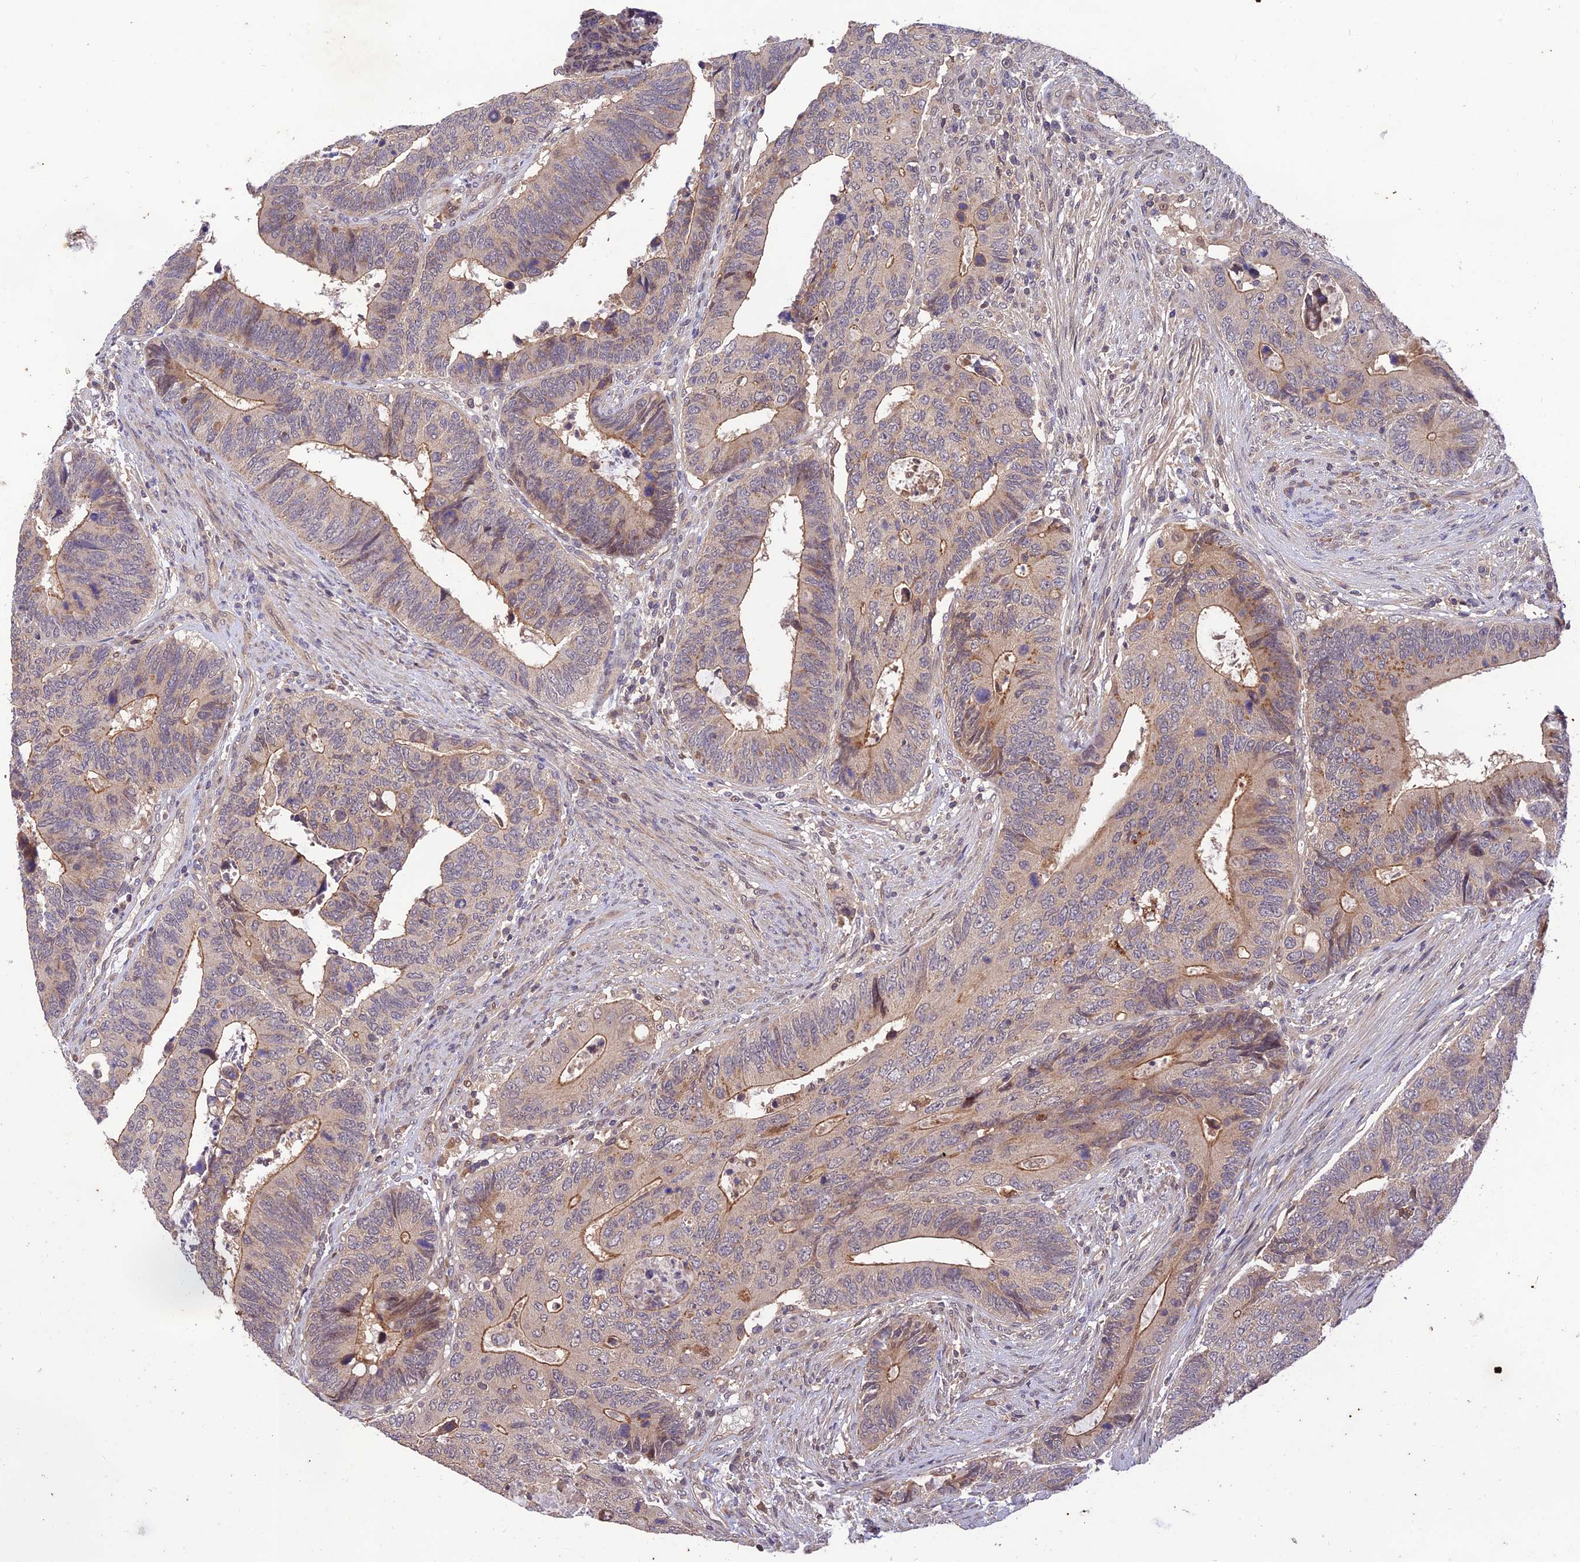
{"staining": {"intensity": "moderate", "quantity": ">75%", "location": "cytoplasmic/membranous,nuclear"}, "tissue": "colorectal cancer", "cell_type": "Tumor cells", "image_type": "cancer", "snomed": [{"axis": "morphology", "description": "Adenocarcinoma, NOS"}, {"axis": "topography", "description": "Colon"}], "caption": "Tumor cells demonstrate medium levels of moderate cytoplasmic/membranous and nuclear expression in about >75% of cells in colorectal adenocarcinoma.", "gene": "REV1", "patient": {"sex": "male", "age": 87}}